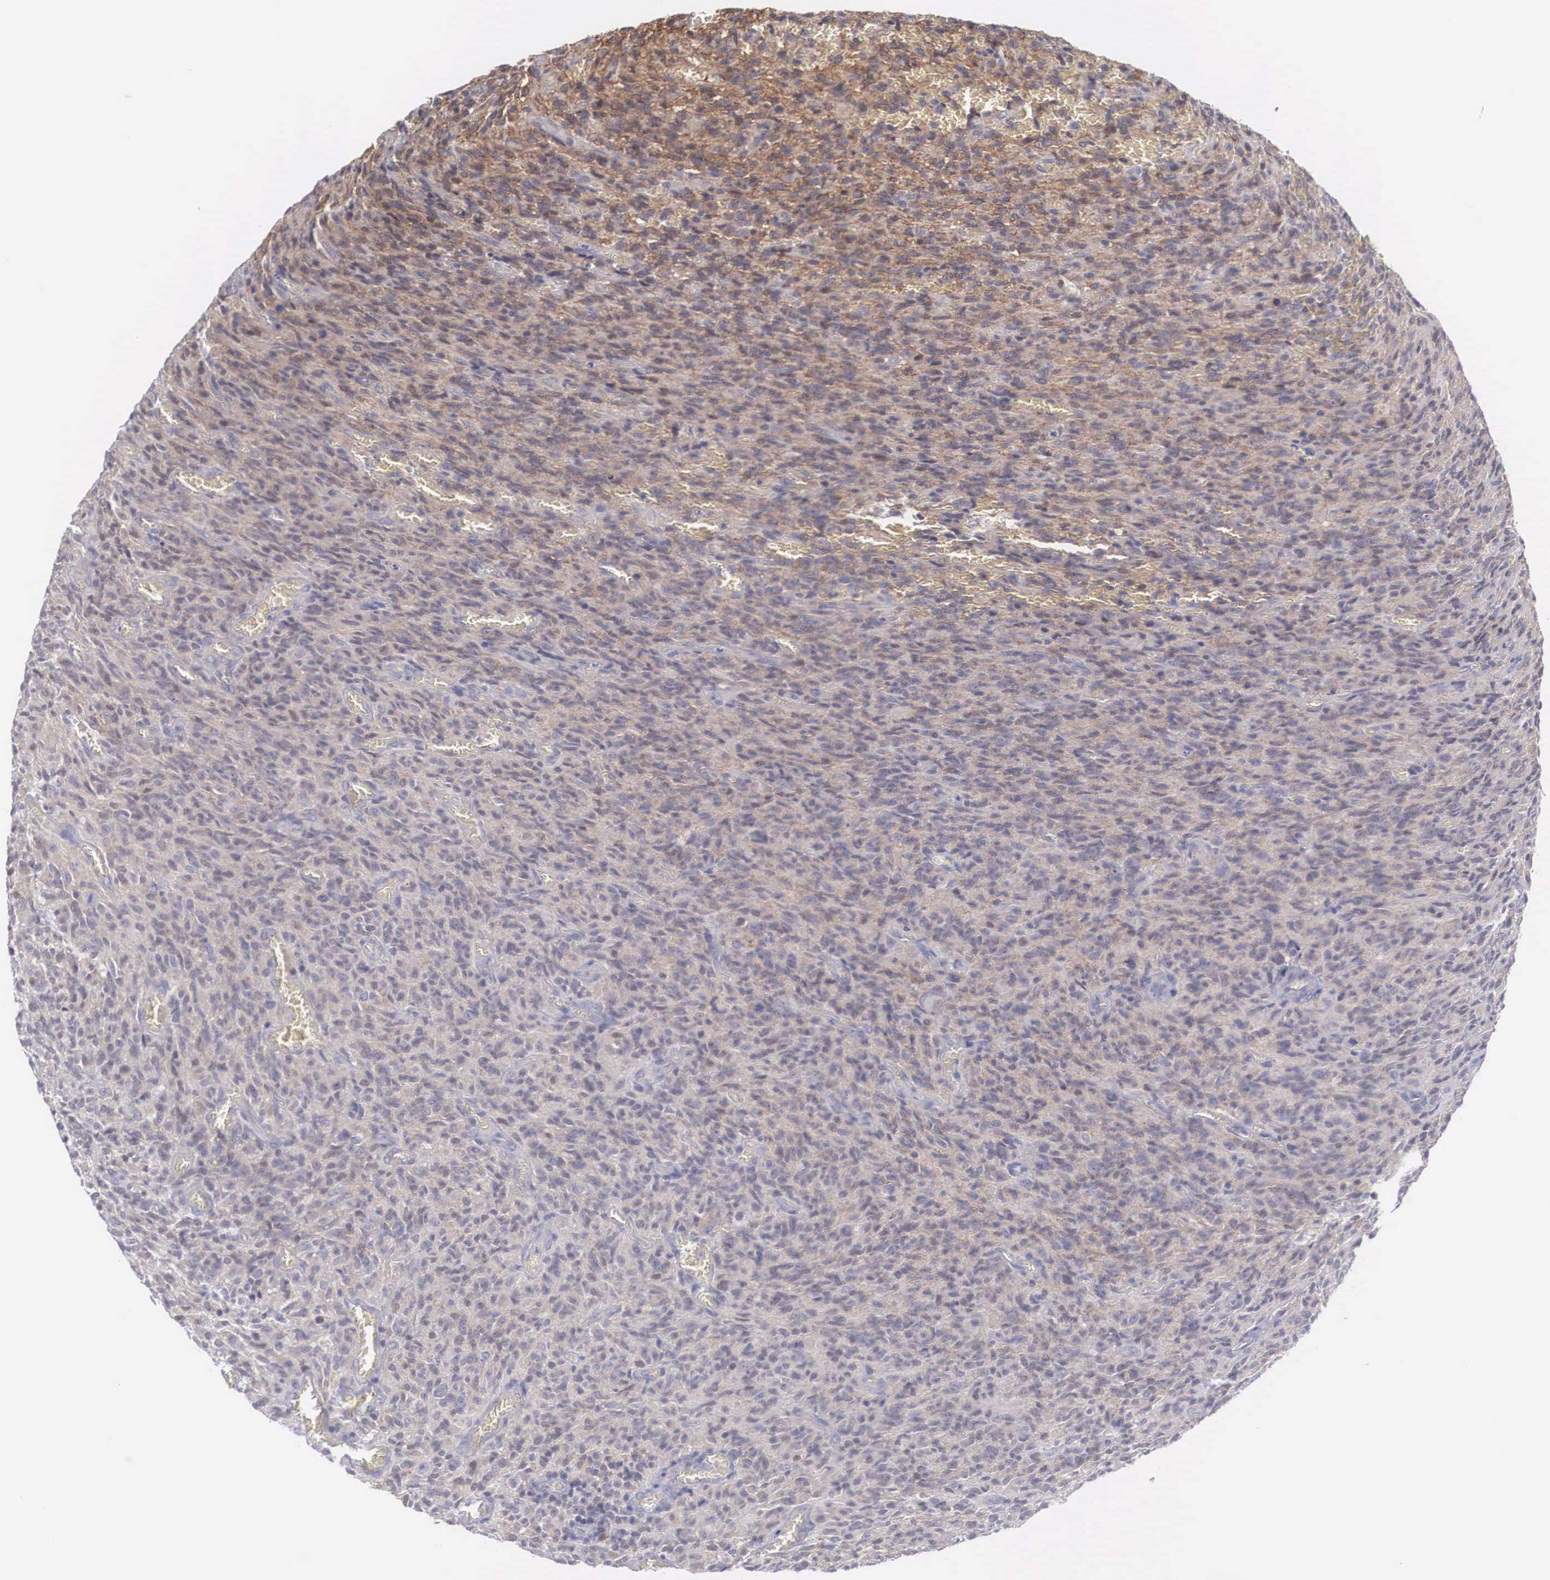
{"staining": {"intensity": "weak", "quantity": "25%-75%", "location": "cytoplasmic/membranous"}, "tissue": "glioma", "cell_type": "Tumor cells", "image_type": "cancer", "snomed": [{"axis": "morphology", "description": "Glioma, malignant, High grade"}, {"axis": "topography", "description": "Brain"}], "caption": "High-power microscopy captured an IHC histopathology image of glioma, revealing weak cytoplasmic/membranous expression in about 25%-75% of tumor cells.", "gene": "RBPJ", "patient": {"sex": "male", "age": 56}}